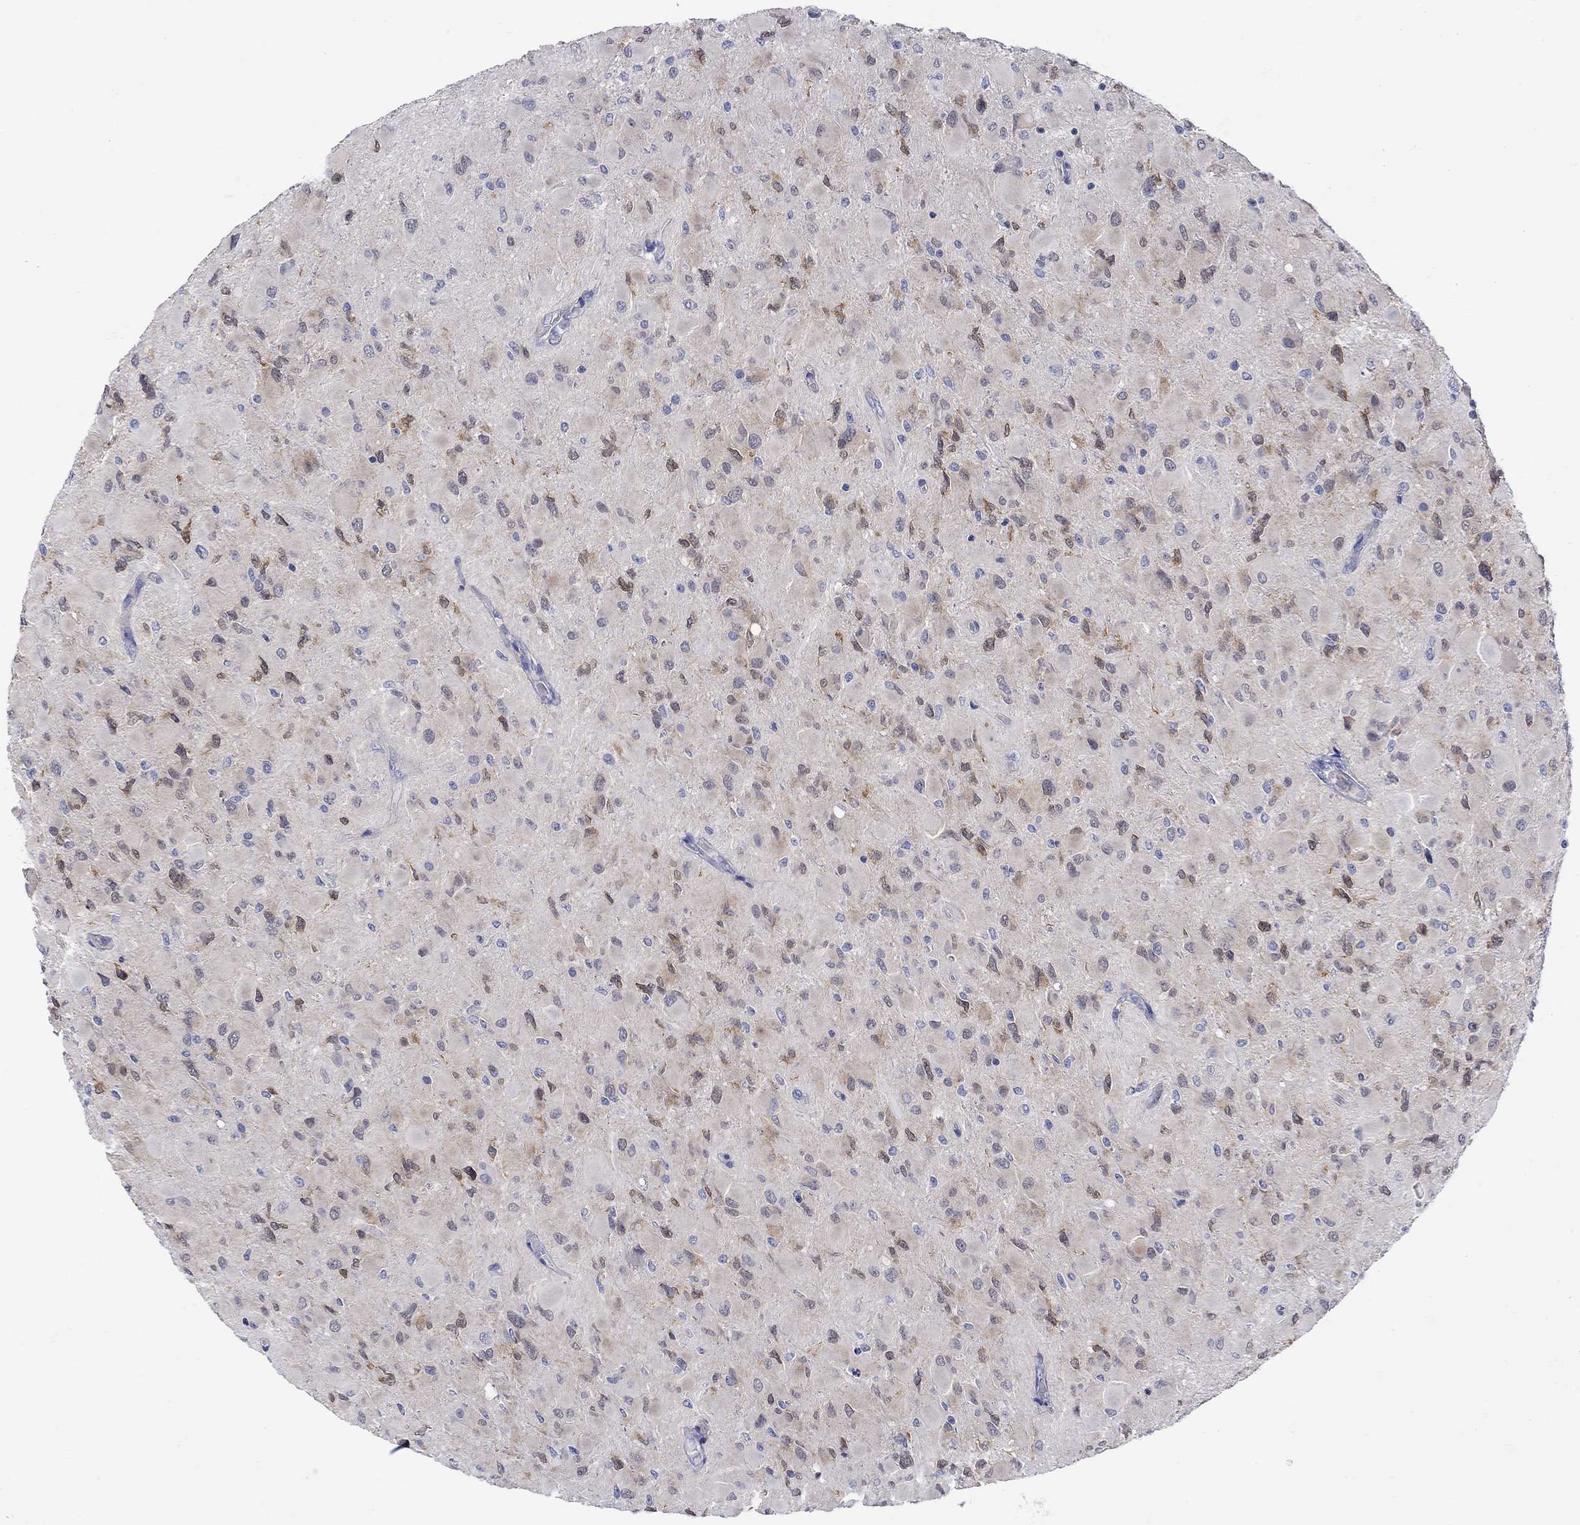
{"staining": {"intensity": "negative", "quantity": "none", "location": "none"}, "tissue": "glioma", "cell_type": "Tumor cells", "image_type": "cancer", "snomed": [{"axis": "morphology", "description": "Glioma, malignant, High grade"}, {"axis": "topography", "description": "Cerebral cortex"}], "caption": "An immunohistochemistry (IHC) image of glioma is shown. There is no staining in tumor cells of glioma.", "gene": "MSI1", "patient": {"sex": "female", "age": 36}}